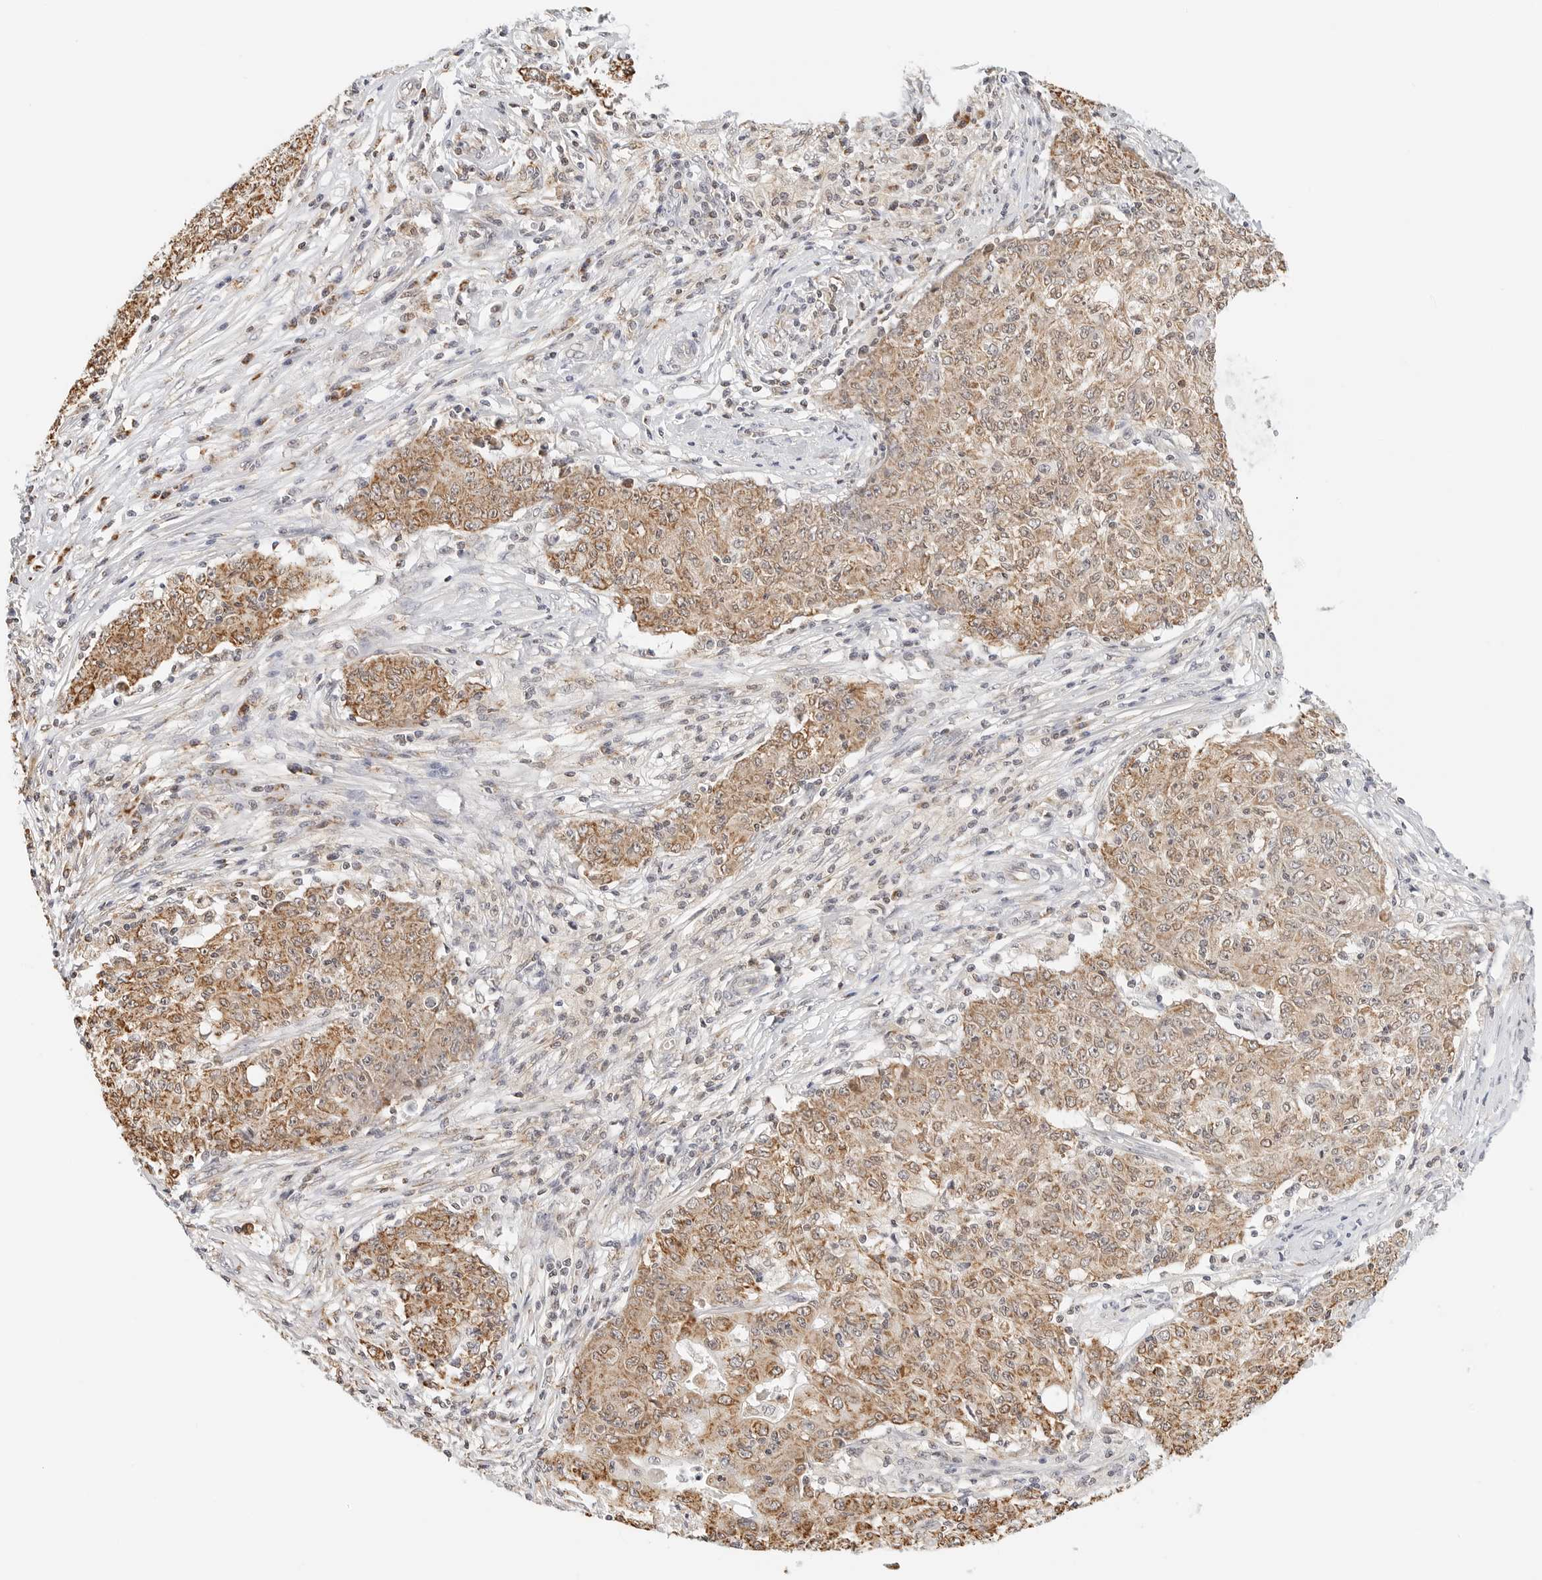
{"staining": {"intensity": "moderate", "quantity": ">75%", "location": "cytoplasmic/membranous"}, "tissue": "ovarian cancer", "cell_type": "Tumor cells", "image_type": "cancer", "snomed": [{"axis": "morphology", "description": "Carcinoma, endometroid"}, {"axis": "topography", "description": "Ovary"}], "caption": "IHC micrograph of human ovarian endometroid carcinoma stained for a protein (brown), which exhibits medium levels of moderate cytoplasmic/membranous positivity in approximately >75% of tumor cells.", "gene": "ATL1", "patient": {"sex": "female", "age": 42}}